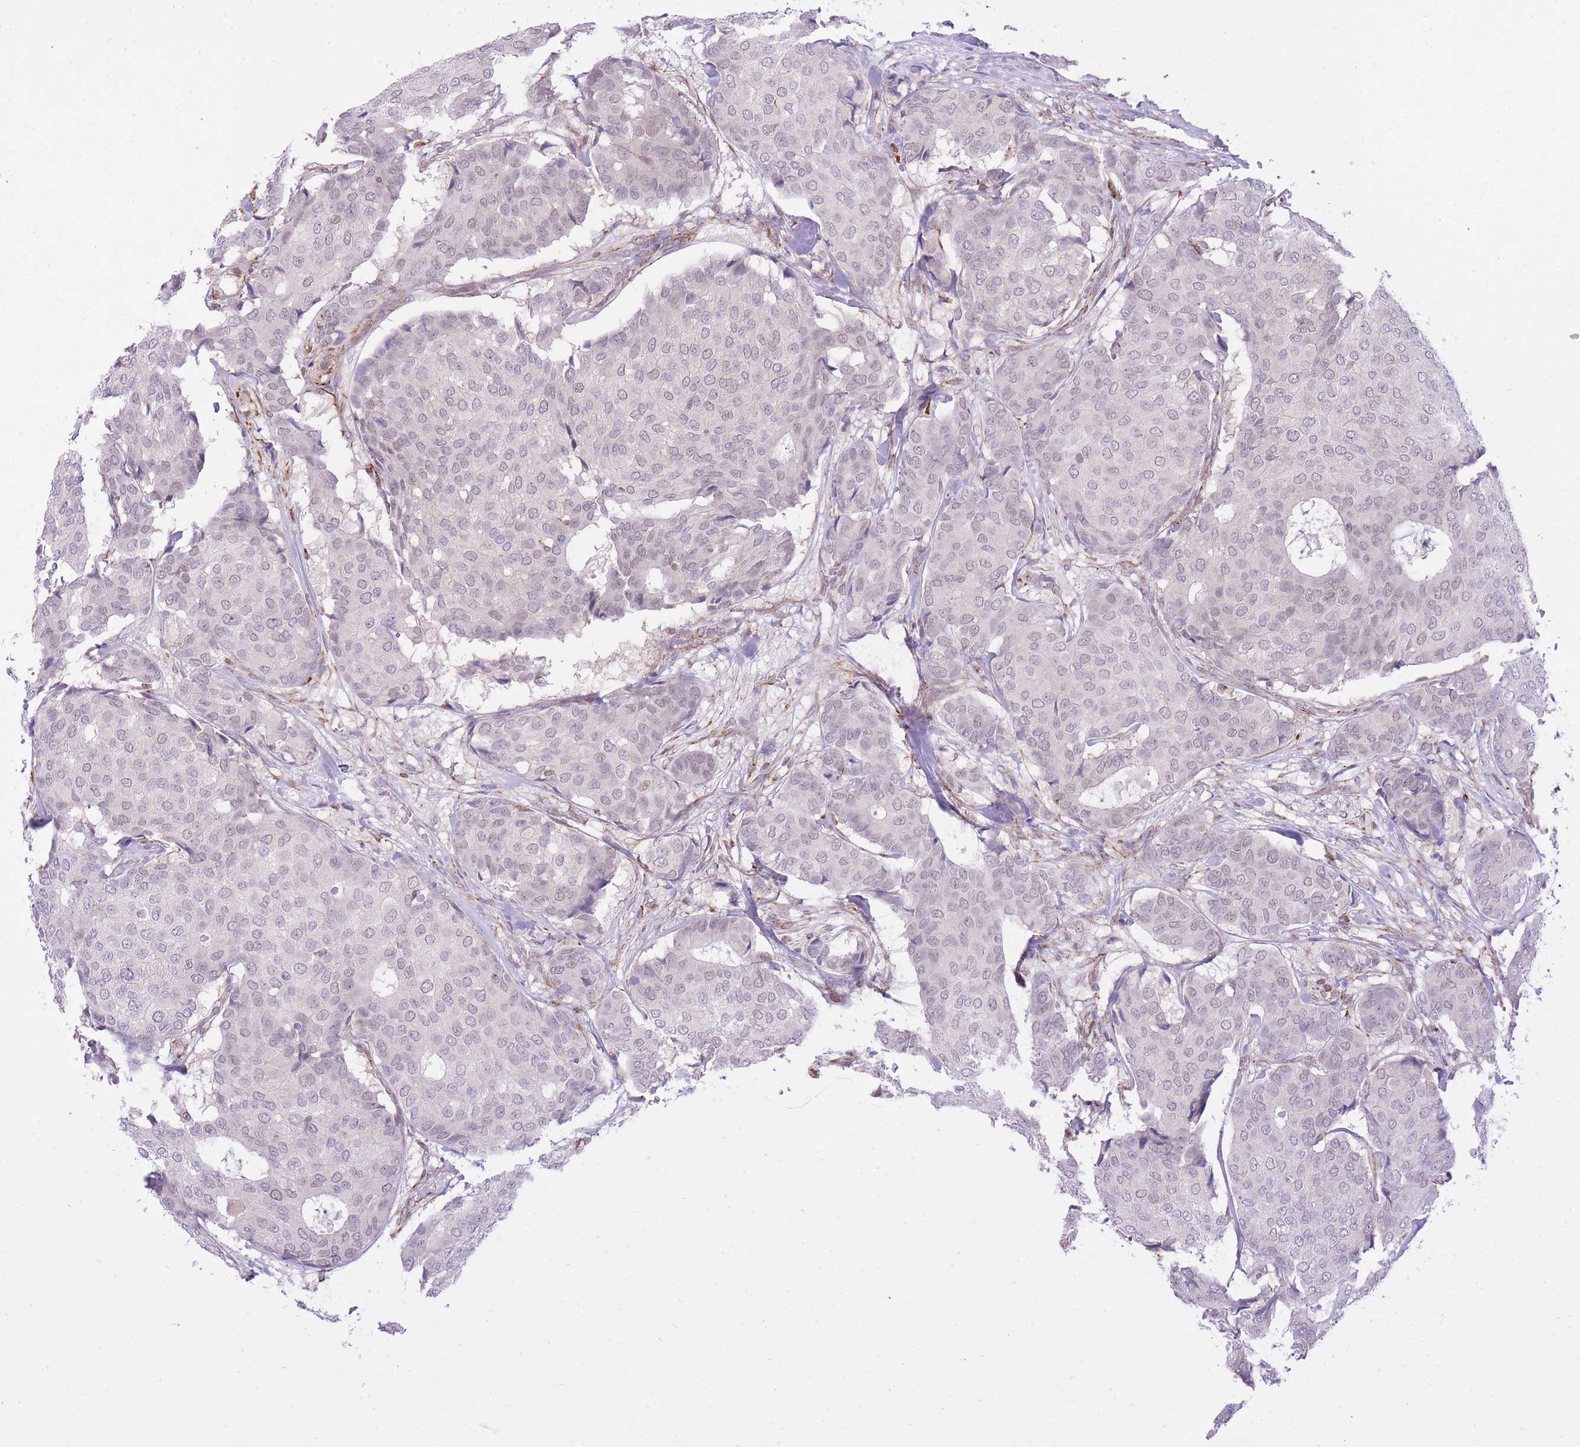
{"staining": {"intensity": "negative", "quantity": "none", "location": "none"}, "tissue": "breast cancer", "cell_type": "Tumor cells", "image_type": "cancer", "snomed": [{"axis": "morphology", "description": "Duct carcinoma"}, {"axis": "topography", "description": "Breast"}], "caption": "A high-resolution micrograph shows immunohistochemistry (IHC) staining of breast cancer (infiltrating ductal carcinoma), which reveals no significant expression in tumor cells.", "gene": "ELL", "patient": {"sex": "female", "age": 75}}